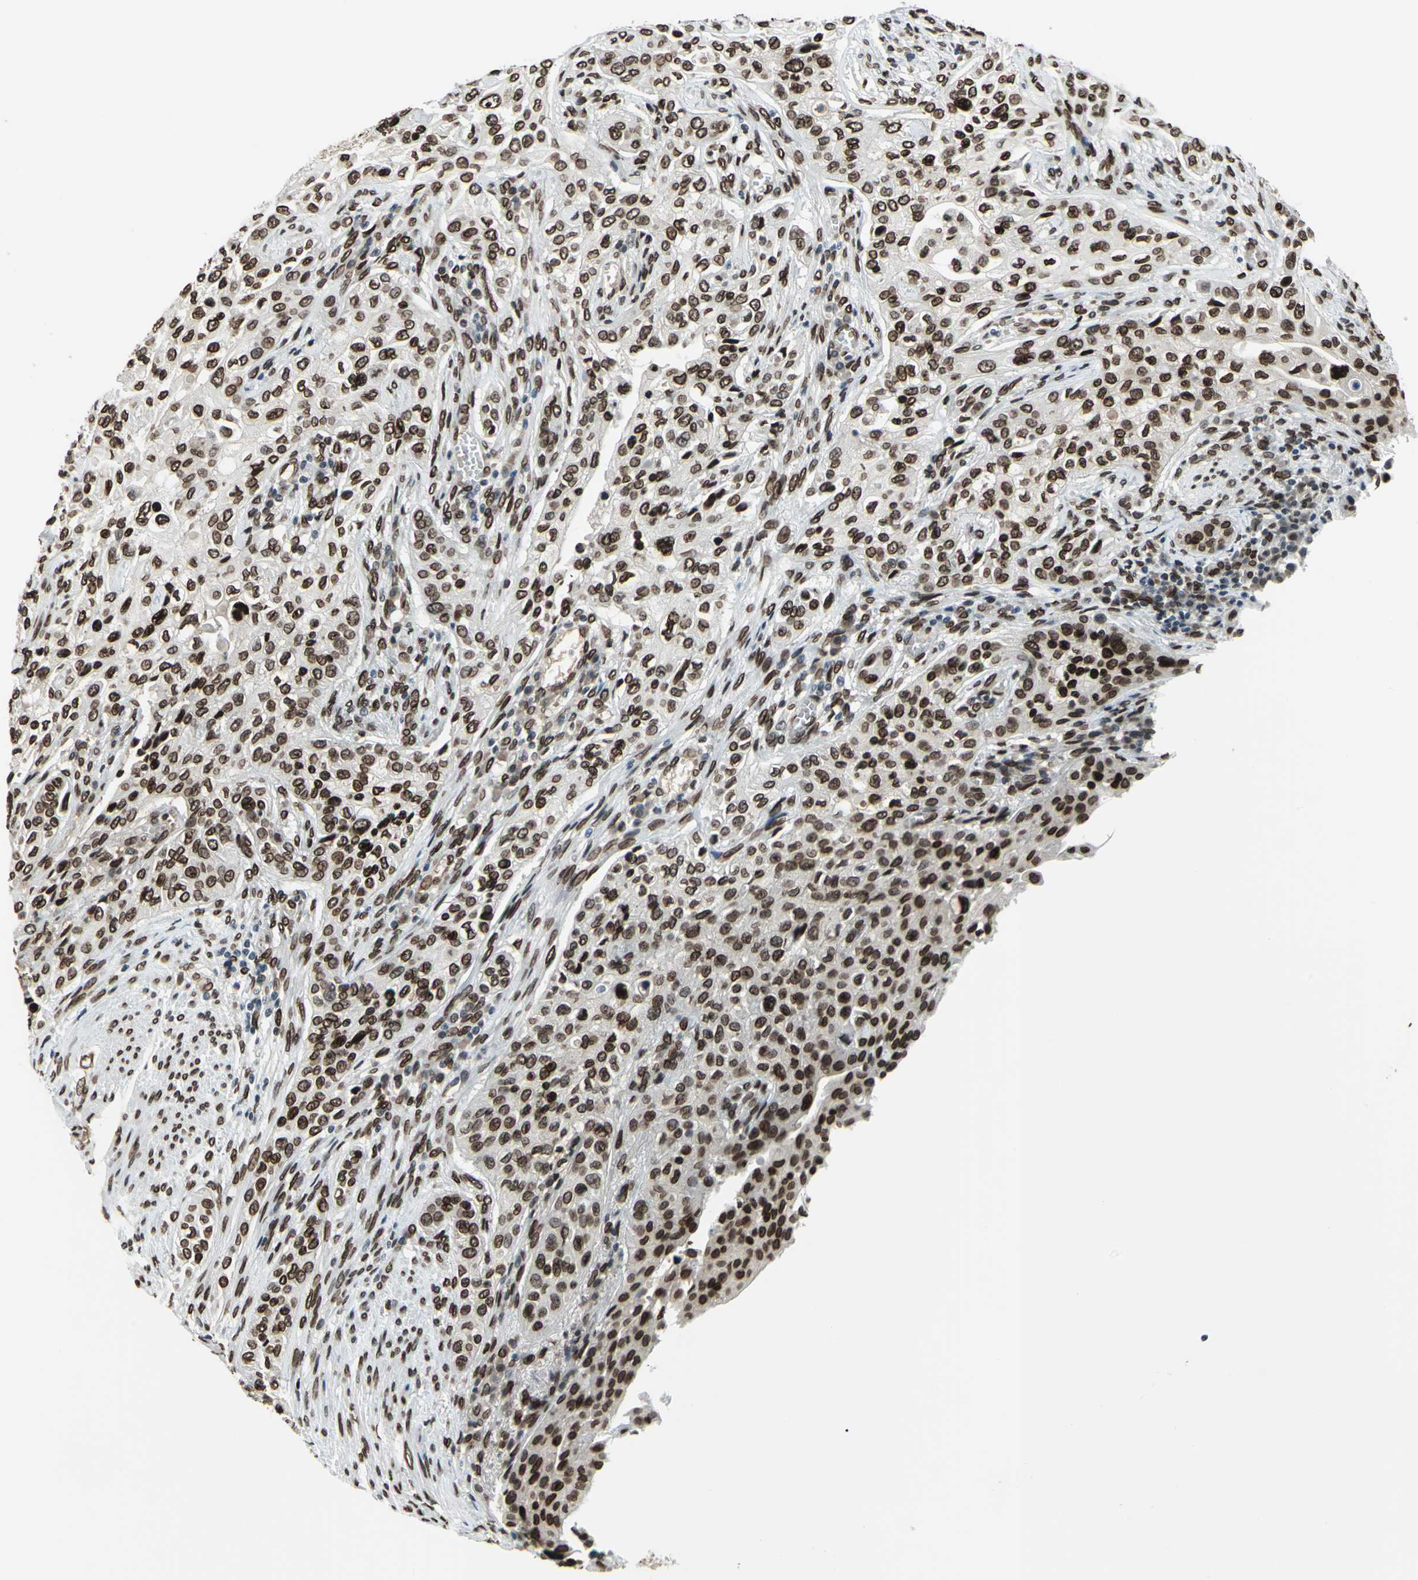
{"staining": {"intensity": "strong", "quantity": ">75%", "location": "cytoplasmic/membranous,nuclear"}, "tissue": "urothelial cancer", "cell_type": "Tumor cells", "image_type": "cancer", "snomed": [{"axis": "morphology", "description": "Urothelial carcinoma, High grade"}, {"axis": "topography", "description": "Urinary bladder"}], "caption": "Urothelial cancer stained for a protein demonstrates strong cytoplasmic/membranous and nuclear positivity in tumor cells.", "gene": "ISY1", "patient": {"sex": "male", "age": 74}}